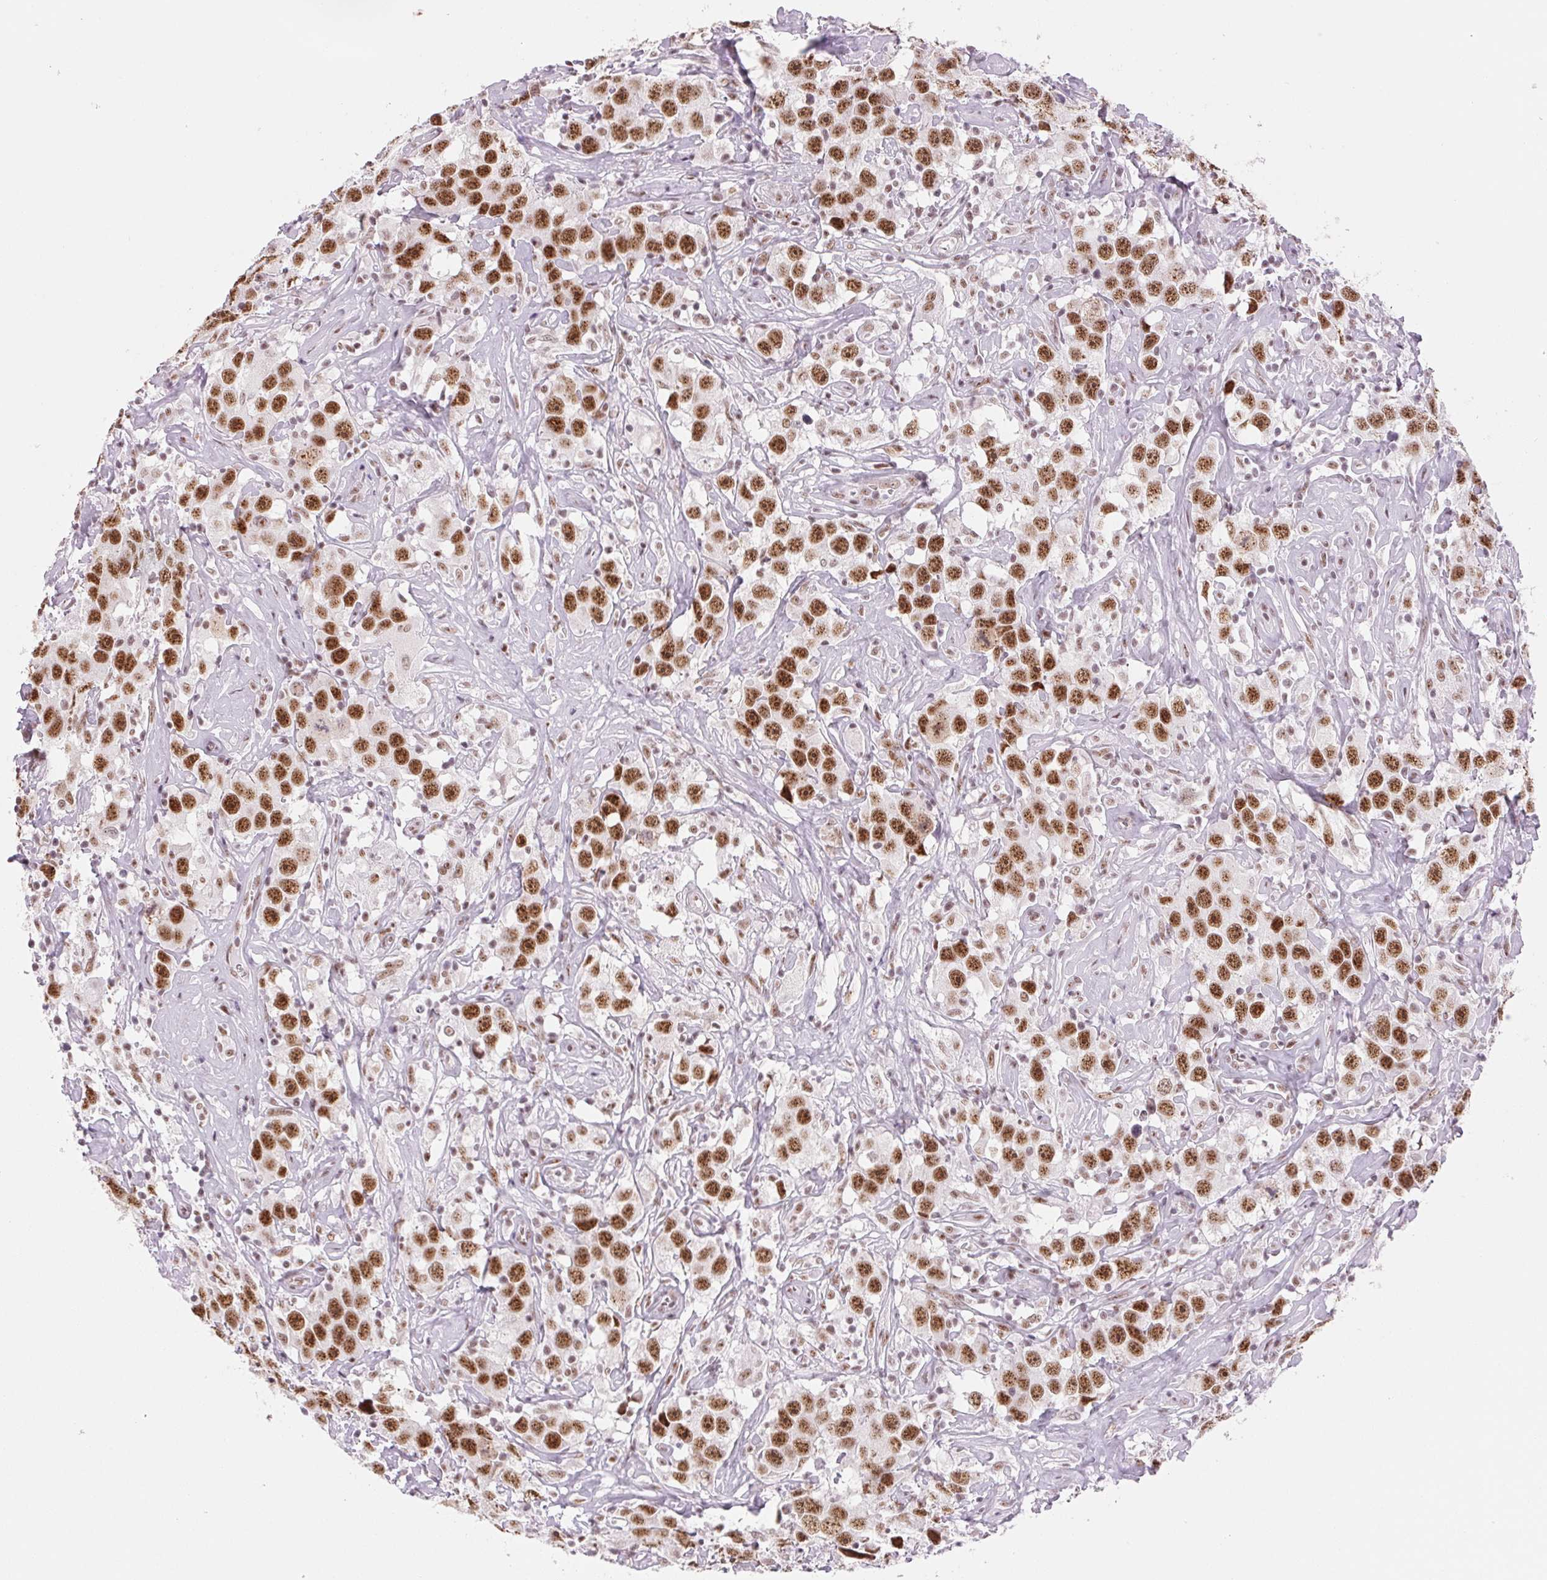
{"staining": {"intensity": "strong", "quantity": ">75%", "location": "nuclear"}, "tissue": "testis cancer", "cell_type": "Tumor cells", "image_type": "cancer", "snomed": [{"axis": "morphology", "description": "Seminoma, NOS"}, {"axis": "topography", "description": "Testis"}], "caption": "Seminoma (testis) tissue exhibits strong nuclear staining in about >75% of tumor cells, visualized by immunohistochemistry.", "gene": "ZC3H14", "patient": {"sex": "male", "age": 49}}